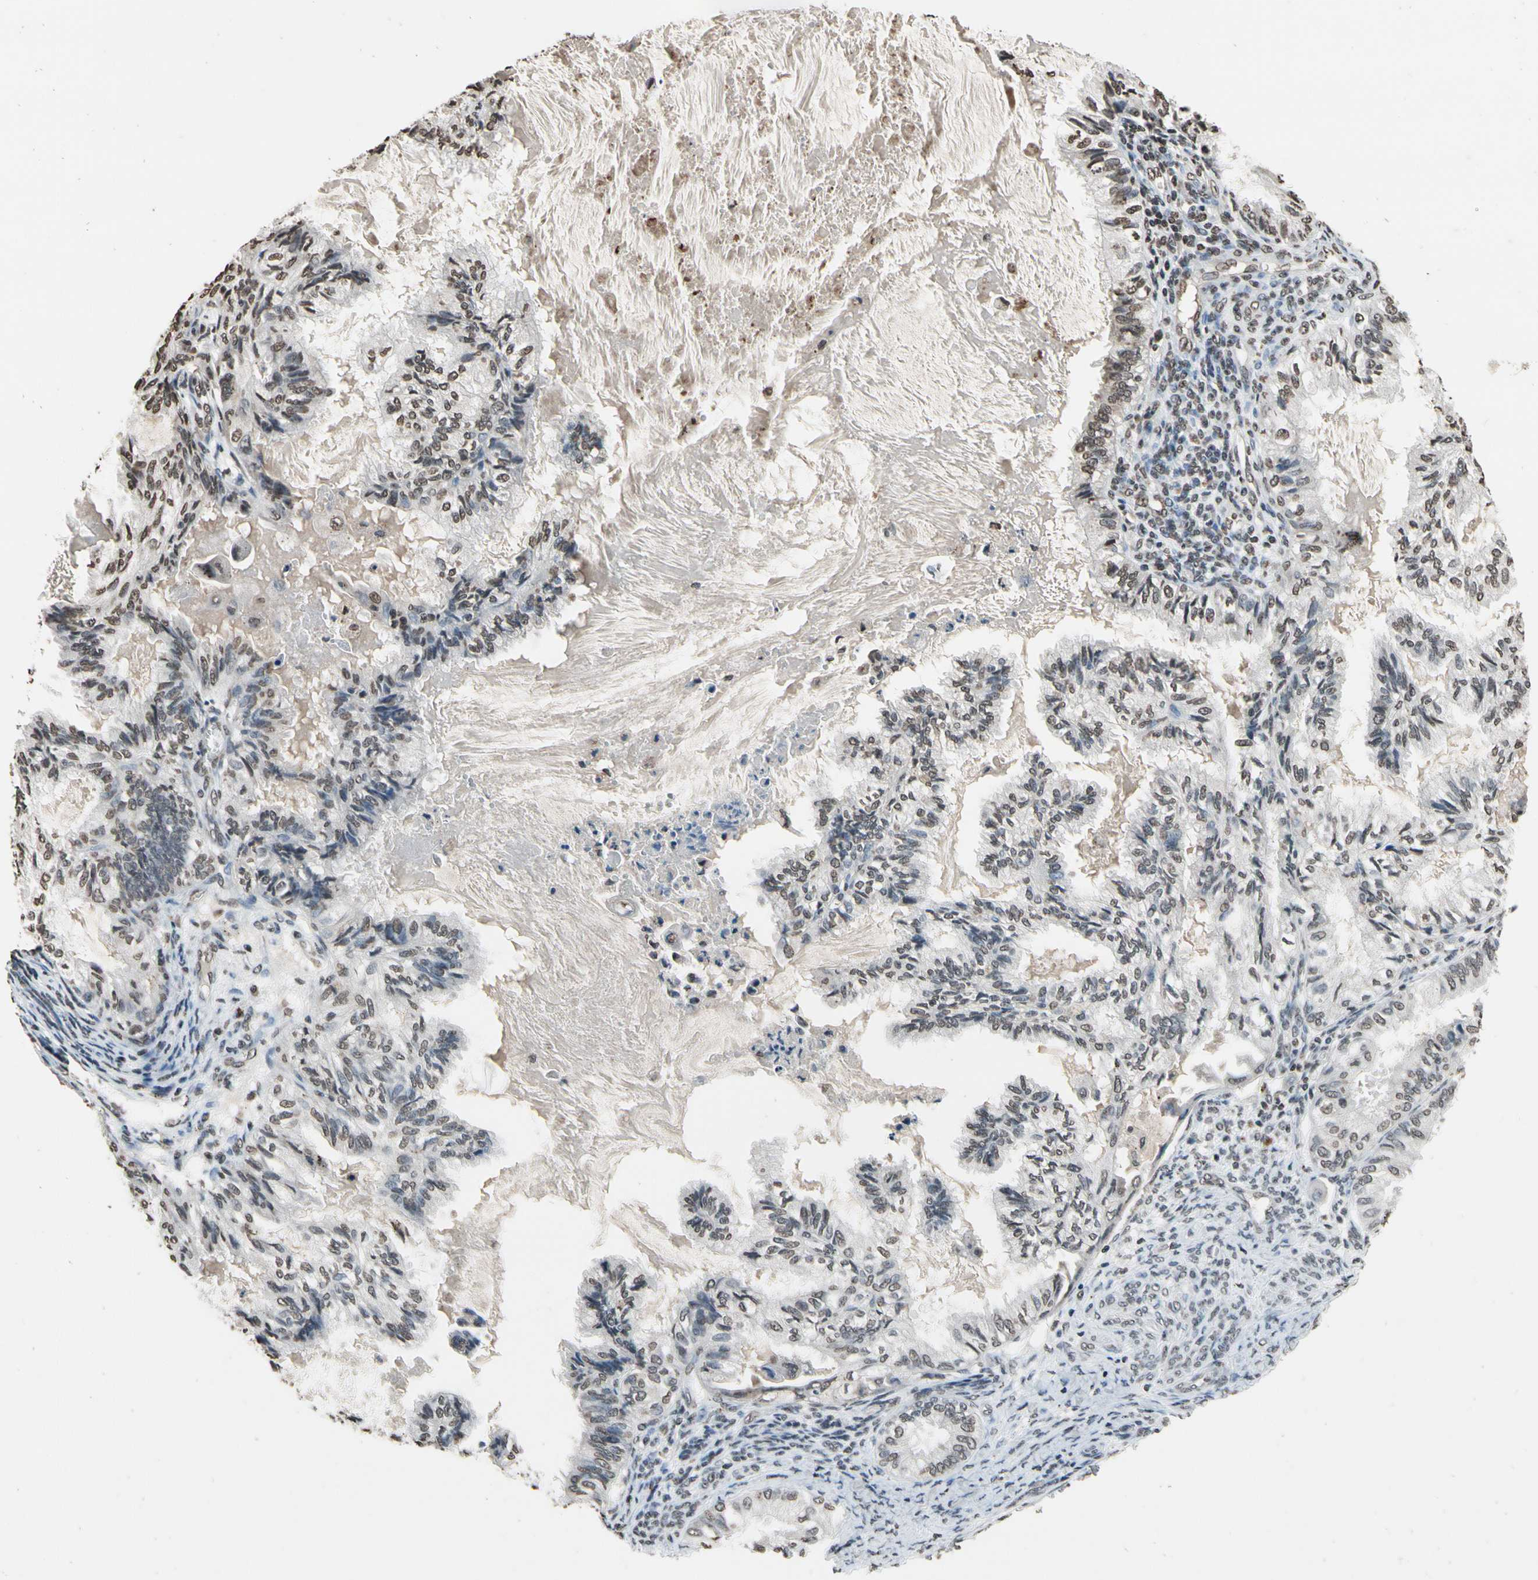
{"staining": {"intensity": "weak", "quantity": ">75%", "location": "nuclear"}, "tissue": "cervical cancer", "cell_type": "Tumor cells", "image_type": "cancer", "snomed": [{"axis": "morphology", "description": "Normal tissue, NOS"}, {"axis": "morphology", "description": "Adenocarcinoma, NOS"}, {"axis": "topography", "description": "Cervix"}, {"axis": "topography", "description": "Endometrium"}], "caption": "About >75% of tumor cells in human cervical cancer demonstrate weak nuclear protein positivity as visualized by brown immunohistochemical staining.", "gene": "HIPK2", "patient": {"sex": "female", "age": 86}}